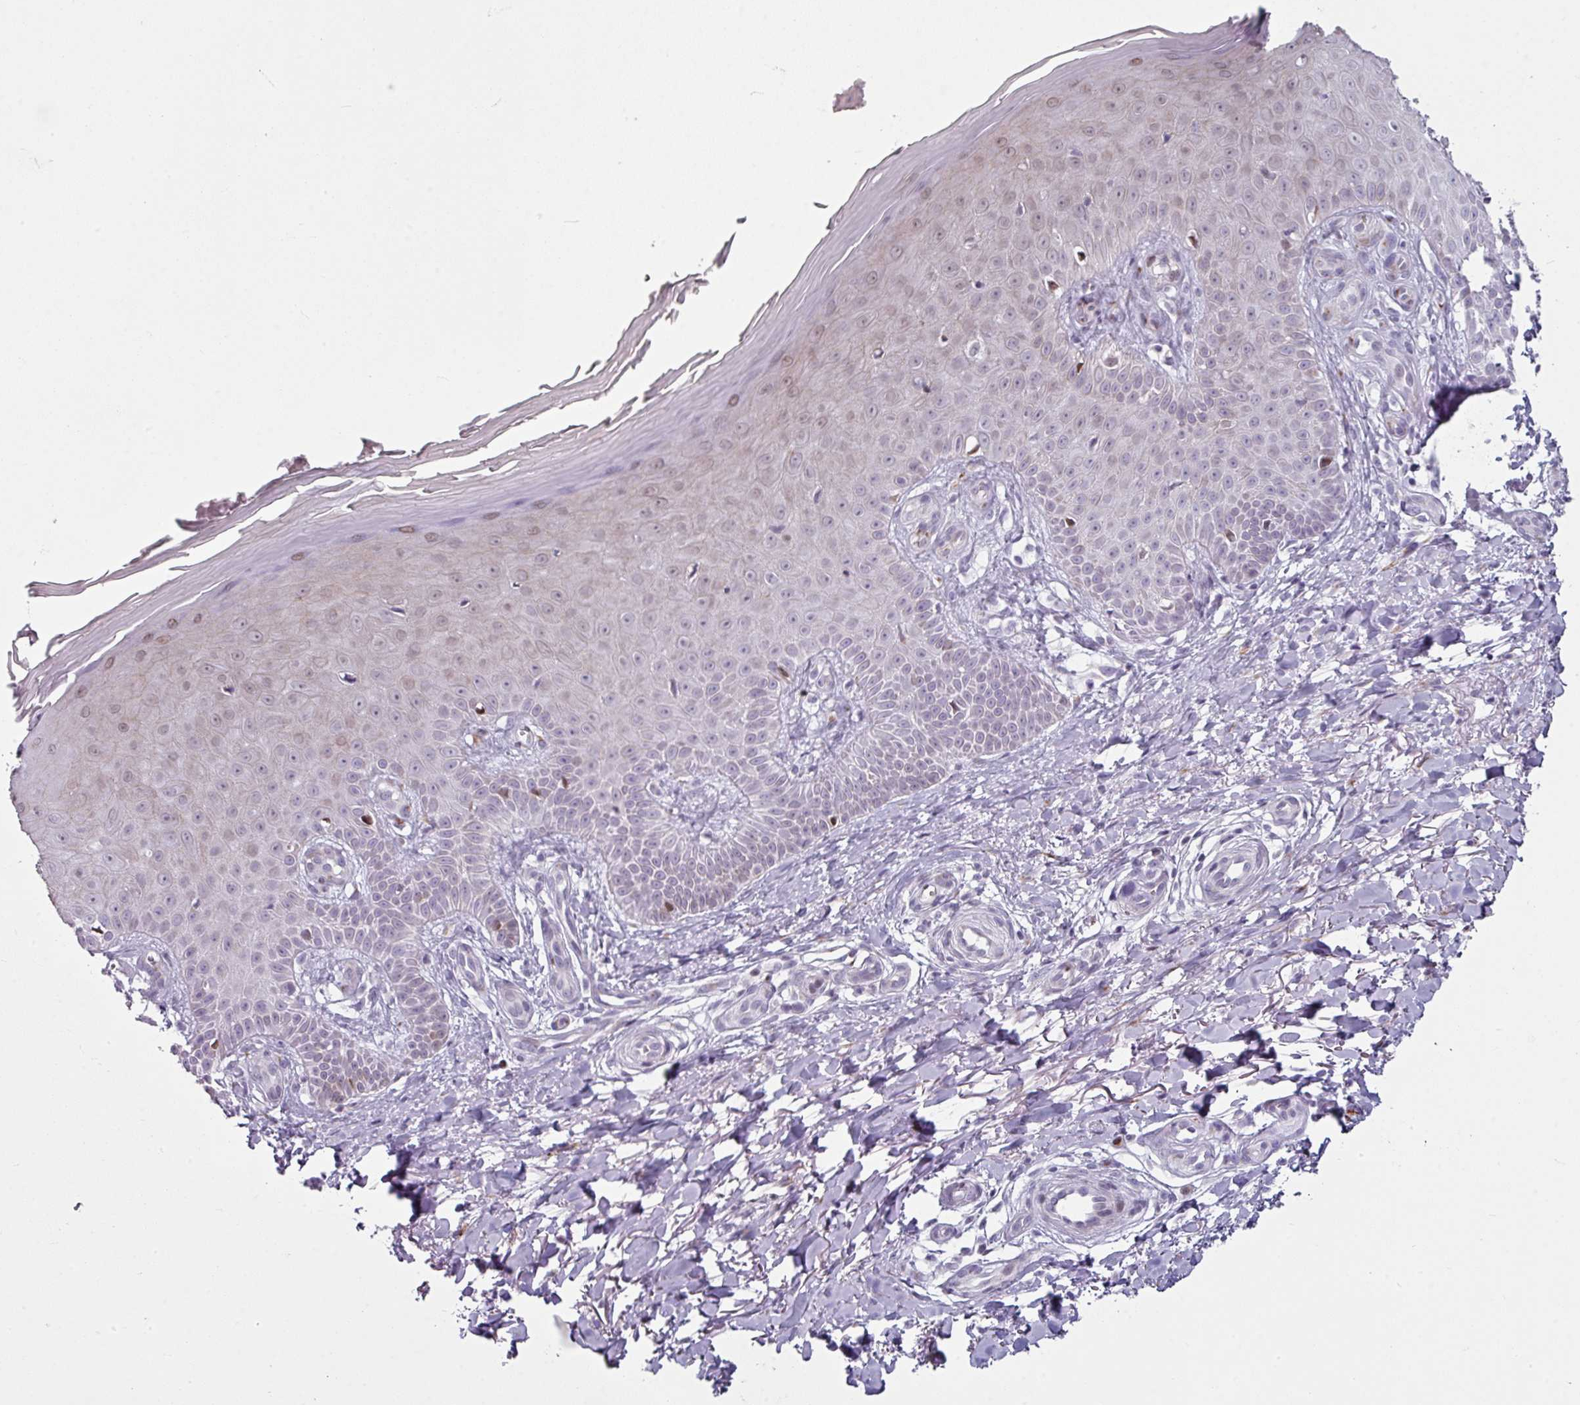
{"staining": {"intensity": "negative", "quantity": "none", "location": "none"}, "tissue": "skin", "cell_type": "Fibroblasts", "image_type": "normal", "snomed": [{"axis": "morphology", "description": "Normal tissue, NOS"}, {"axis": "topography", "description": "Skin"}], "caption": "Immunohistochemical staining of benign human skin reveals no significant staining in fibroblasts. (Stains: DAB immunohistochemistry (IHC) with hematoxylin counter stain, Microscopy: brightfield microscopy at high magnification).", "gene": "SYT8", "patient": {"sex": "male", "age": 81}}